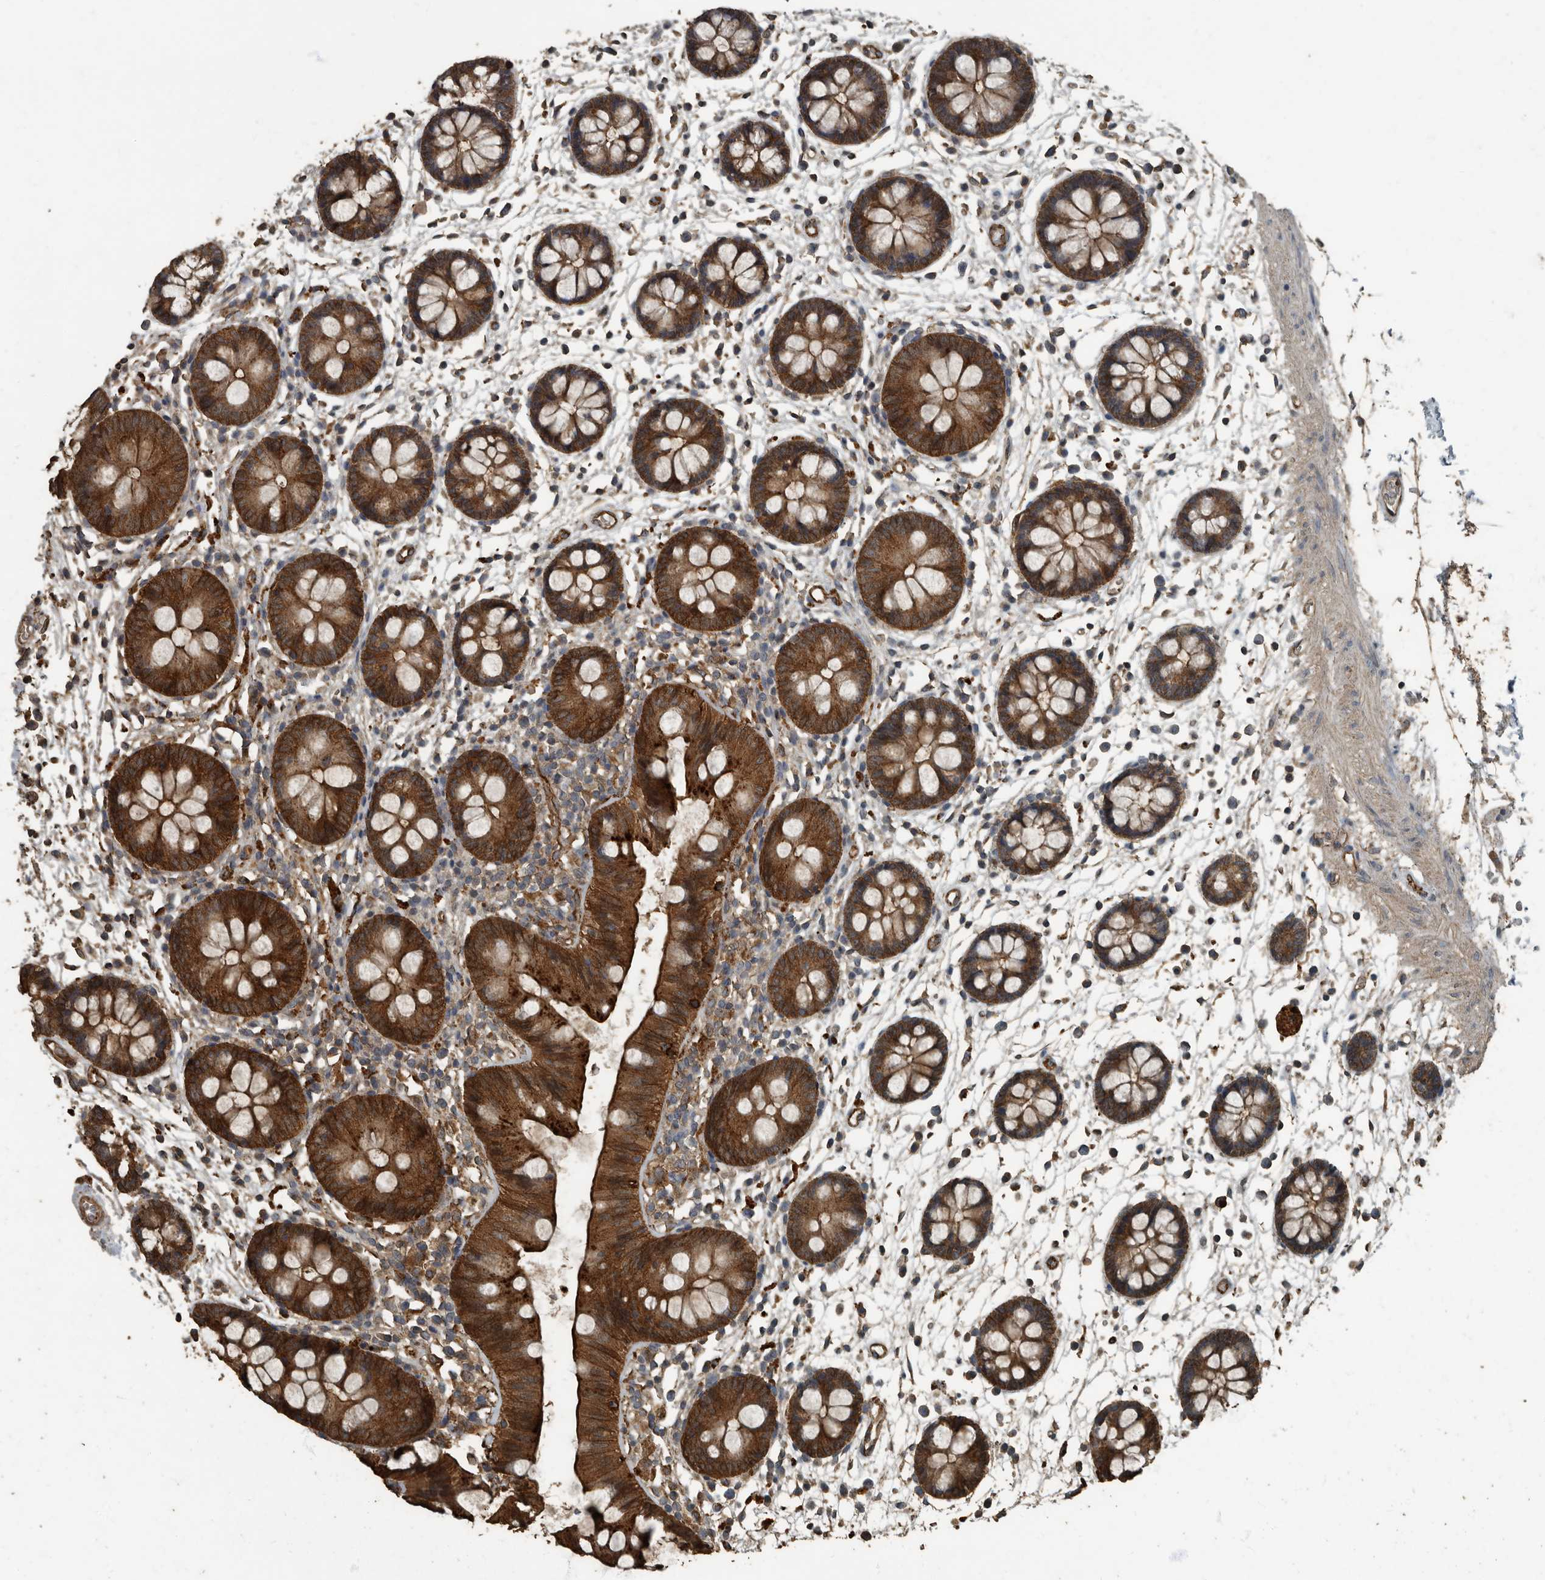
{"staining": {"intensity": "moderate", "quantity": ">75%", "location": "cytoplasmic/membranous"}, "tissue": "colon", "cell_type": "Endothelial cells", "image_type": "normal", "snomed": [{"axis": "morphology", "description": "Normal tissue, NOS"}, {"axis": "topography", "description": "Colon"}], "caption": "This histopathology image shows benign colon stained with immunohistochemistry (IHC) to label a protein in brown. The cytoplasmic/membranous of endothelial cells show moderate positivity for the protein. Nuclei are counter-stained blue.", "gene": "IL15RA", "patient": {"sex": "male", "age": 56}}